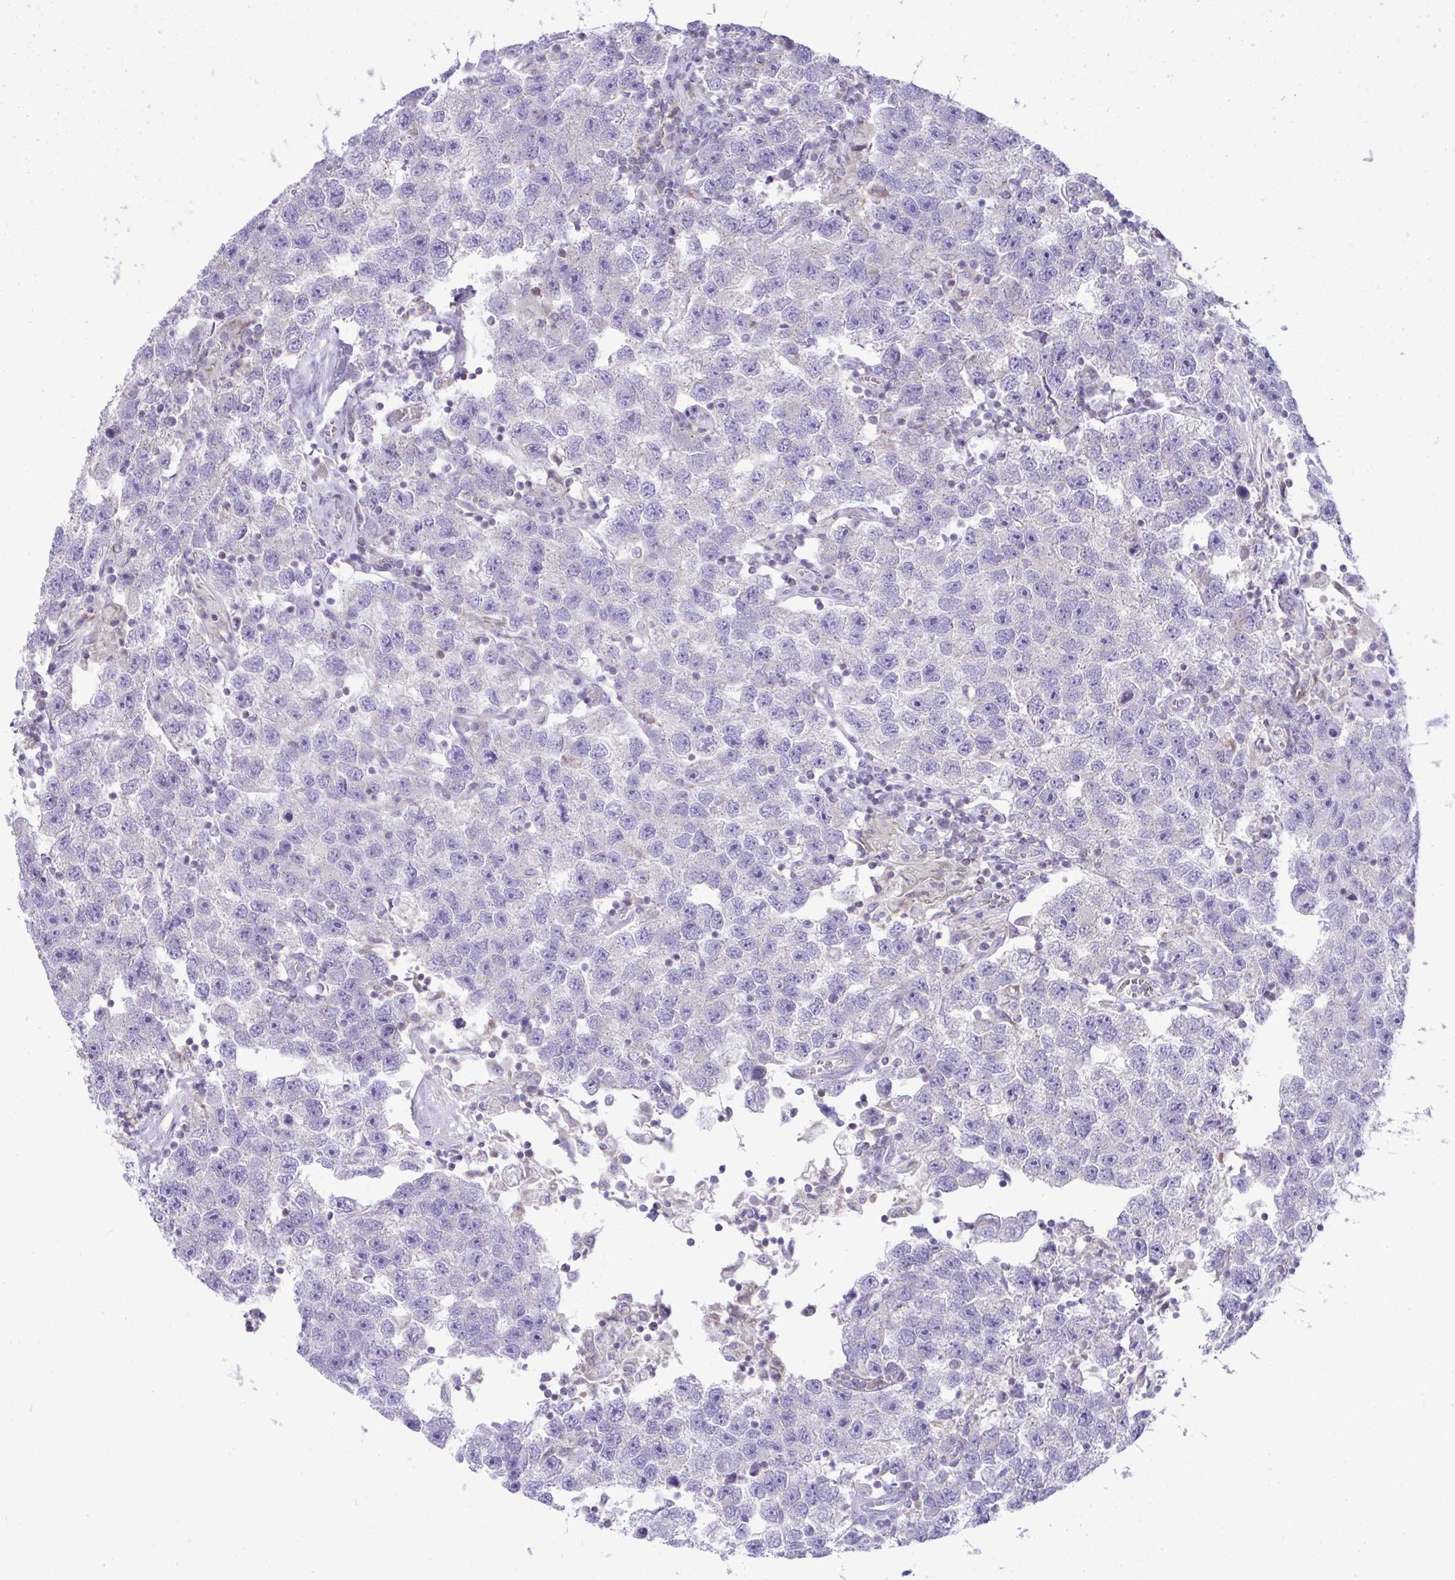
{"staining": {"intensity": "negative", "quantity": "none", "location": "none"}, "tissue": "testis cancer", "cell_type": "Tumor cells", "image_type": "cancer", "snomed": [{"axis": "morphology", "description": "Seminoma, NOS"}, {"axis": "topography", "description": "Testis"}], "caption": "Immunohistochemical staining of testis seminoma reveals no significant staining in tumor cells. (Immunohistochemistry, brightfield microscopy, high magnification).", "gene": "PLA2G12B", "patient": {"sex": "male", "age": 26}}